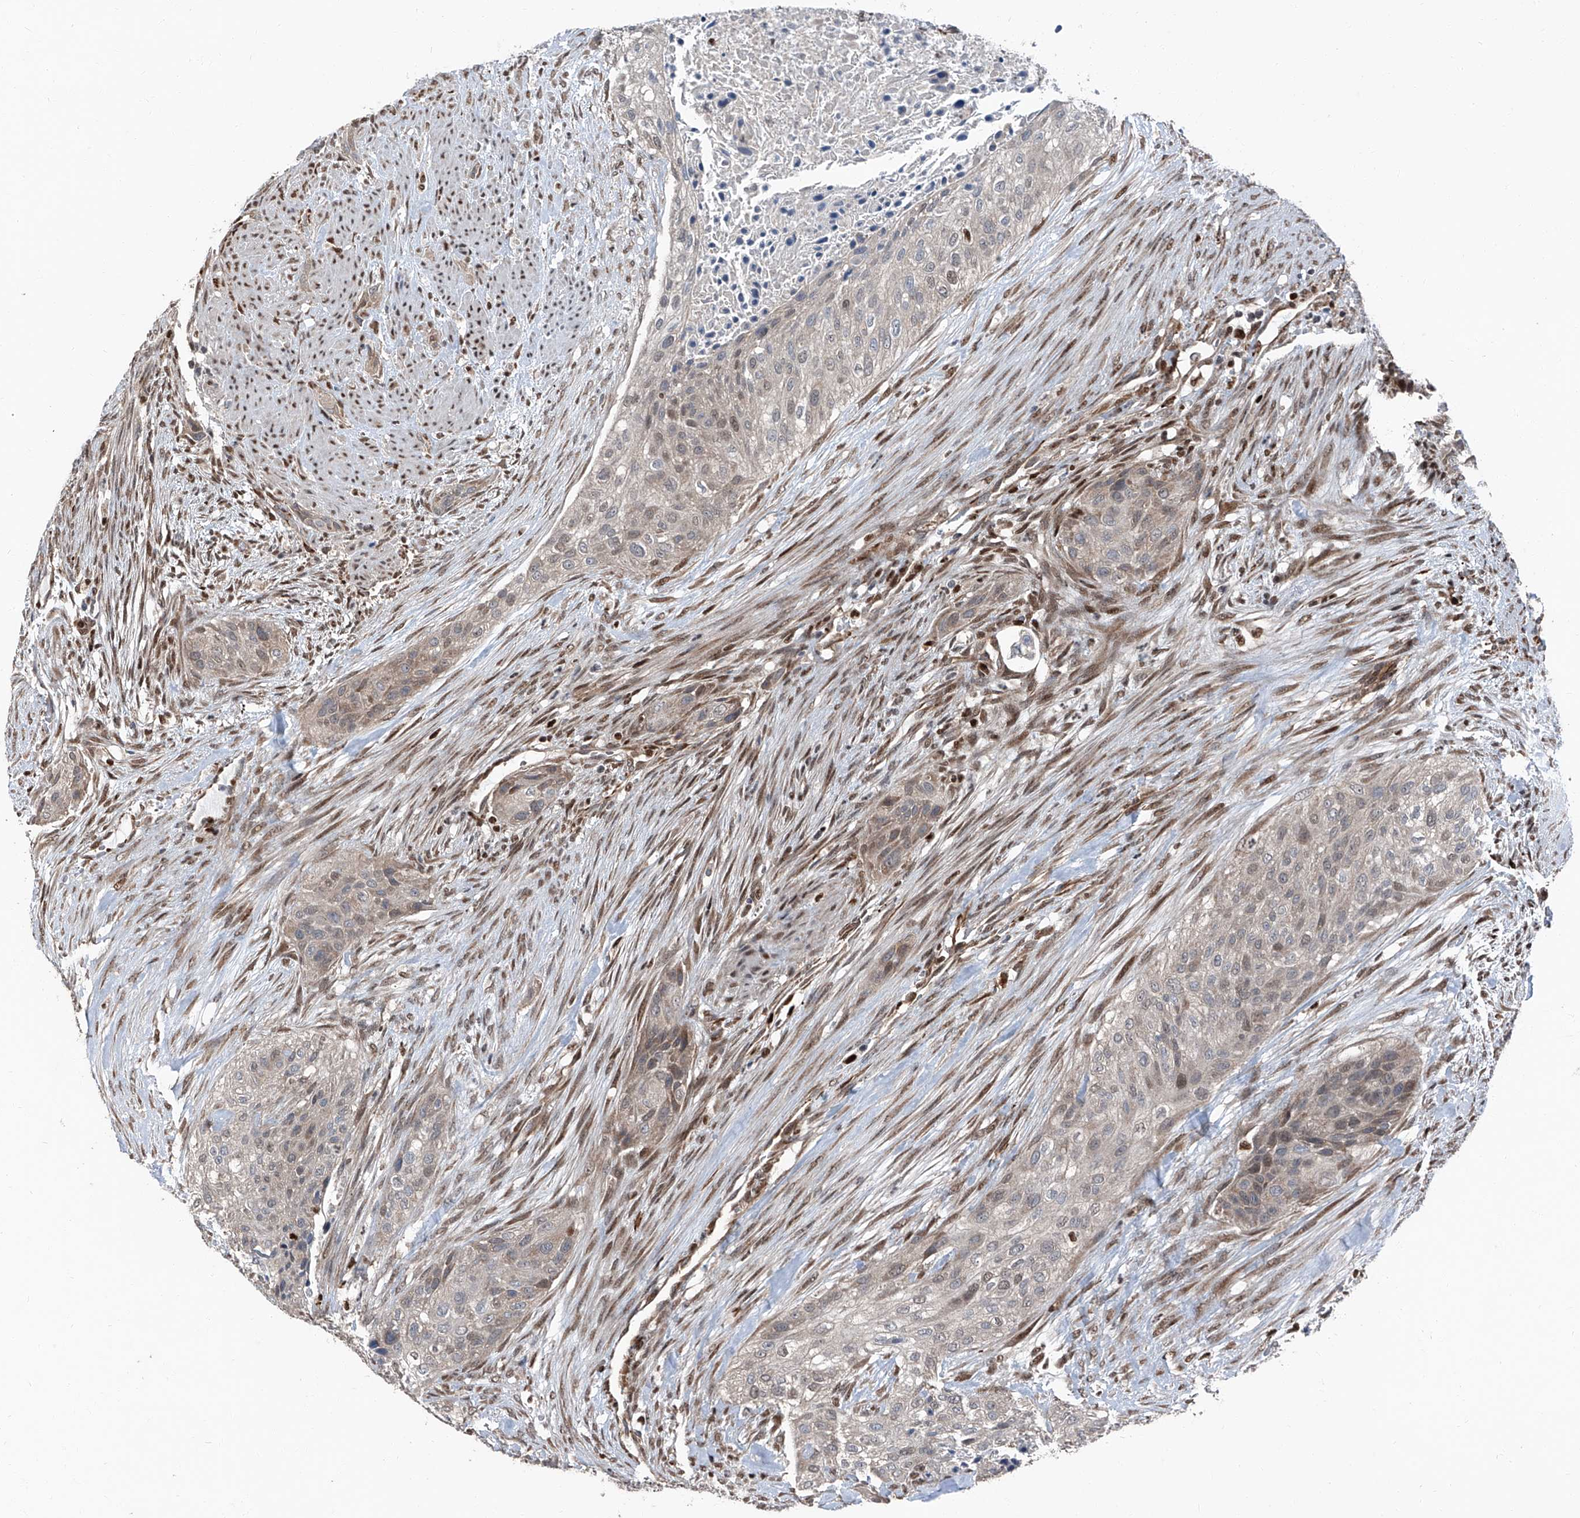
{"staining": {"intensity": "moderate", "quantity": "<25%", "location": "cytoplasmic/membranous"}, "tissue": "urothelial cancer", "cell_type": "Tumor cells", "image_type": "cancer", "snomed": [{"axis": "morphology", "description": "Urothelial carcinoma, High grade"}, {"axis": "topography", "description": "Urinary bladder"}], "caption": "IHC (DAB (3,3'-diaminobenzidine)) staining of human urothelial carcinoma (high-grade) demonstrates moderate cytoplasmic/membranous protein staining in approximately <25% of tumor cells.", "gene": "FKBP5", "patient": {"sex": "male", "age": 35}}